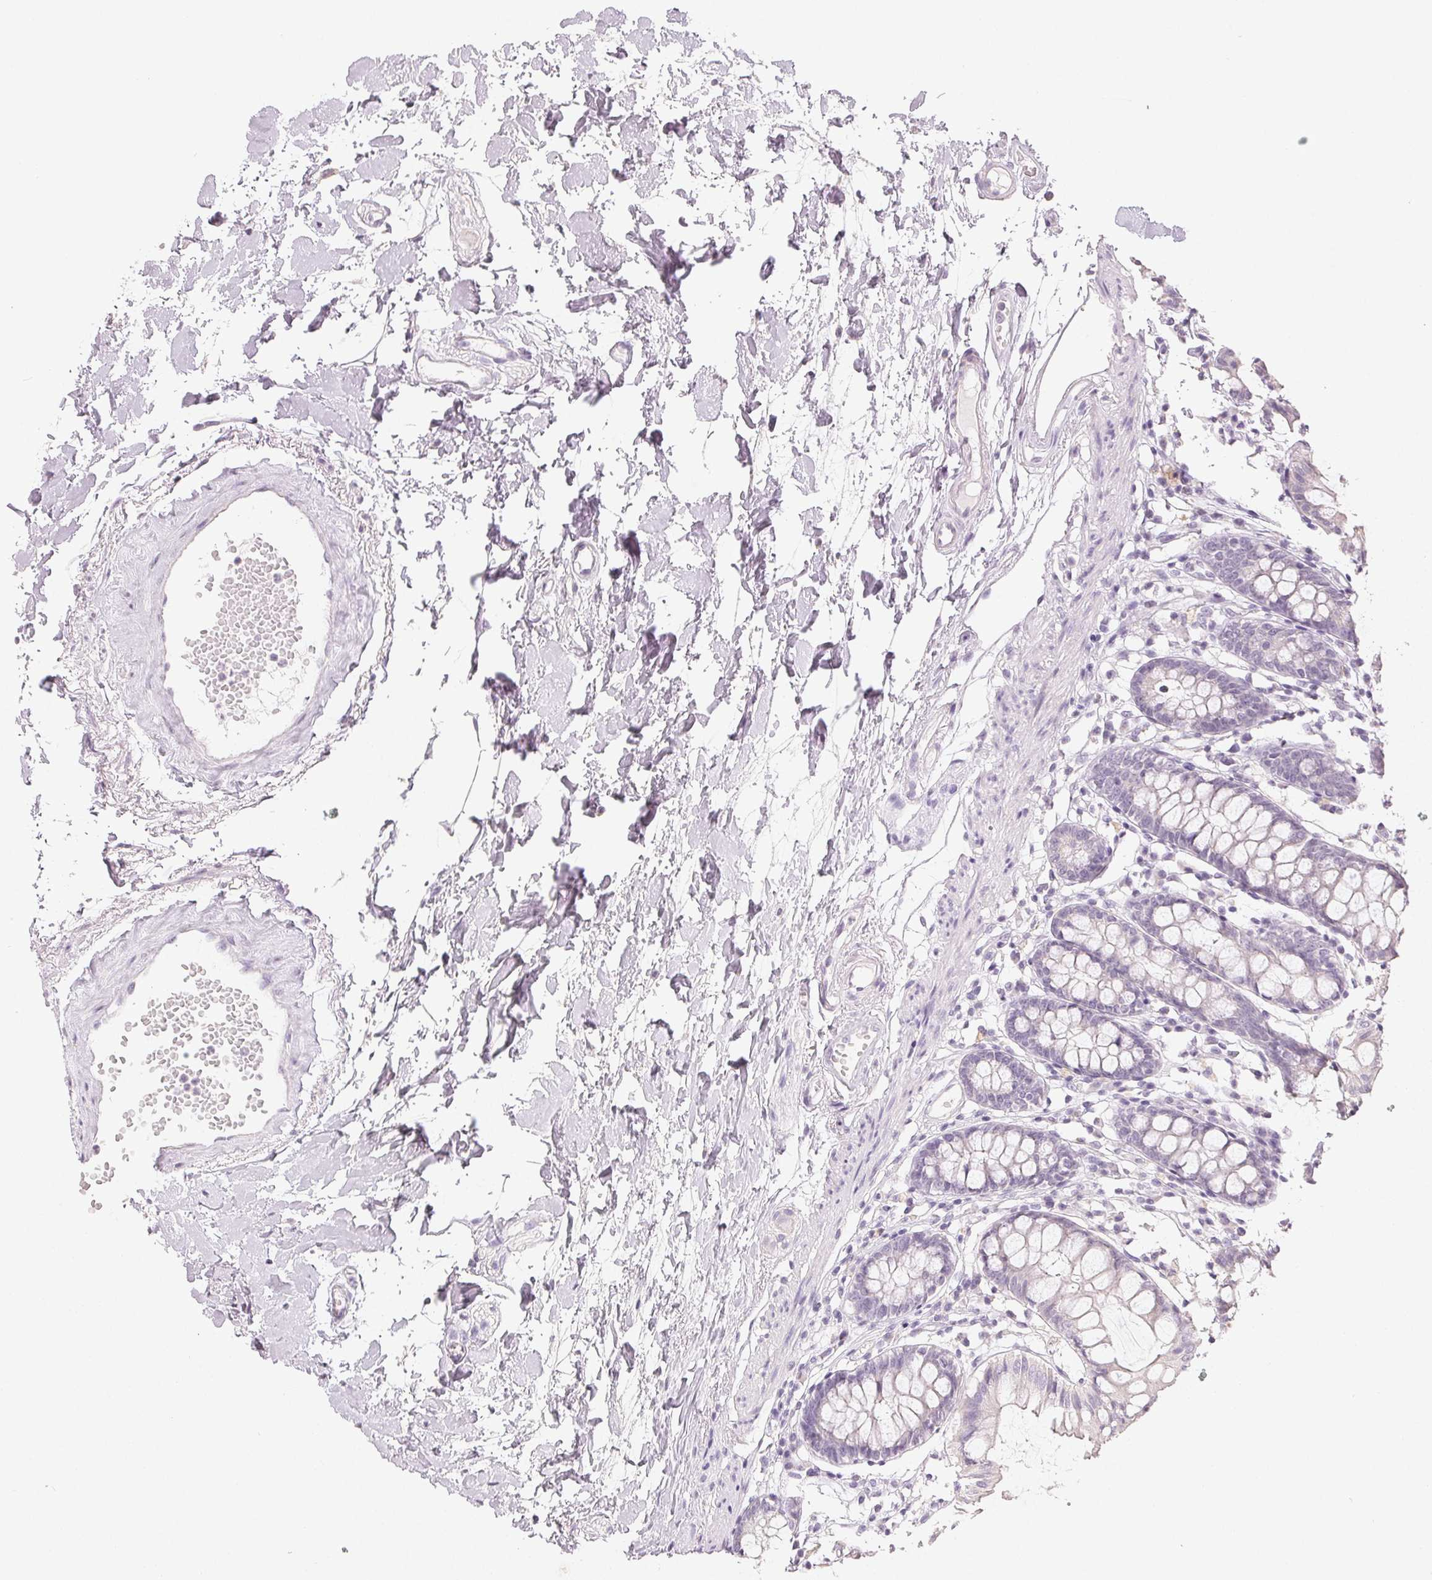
{"staining": {"intensity": "negative", "quantity": "none", "location": "none"}, "tissue": "colon", "cell_type": "Endothelial cells", "image_type": "normal", "snomed": [{"axis": "morphology", "description": "Normal tissue, NOS"}, {"axis": "topography", "description": "Colon"}], "caption": "Immunohistochemistry of normal colon demonstrates no positivity in endothelial cells.", "gene": "LVRN", "patient": {"sex": "female", "age": 84}}